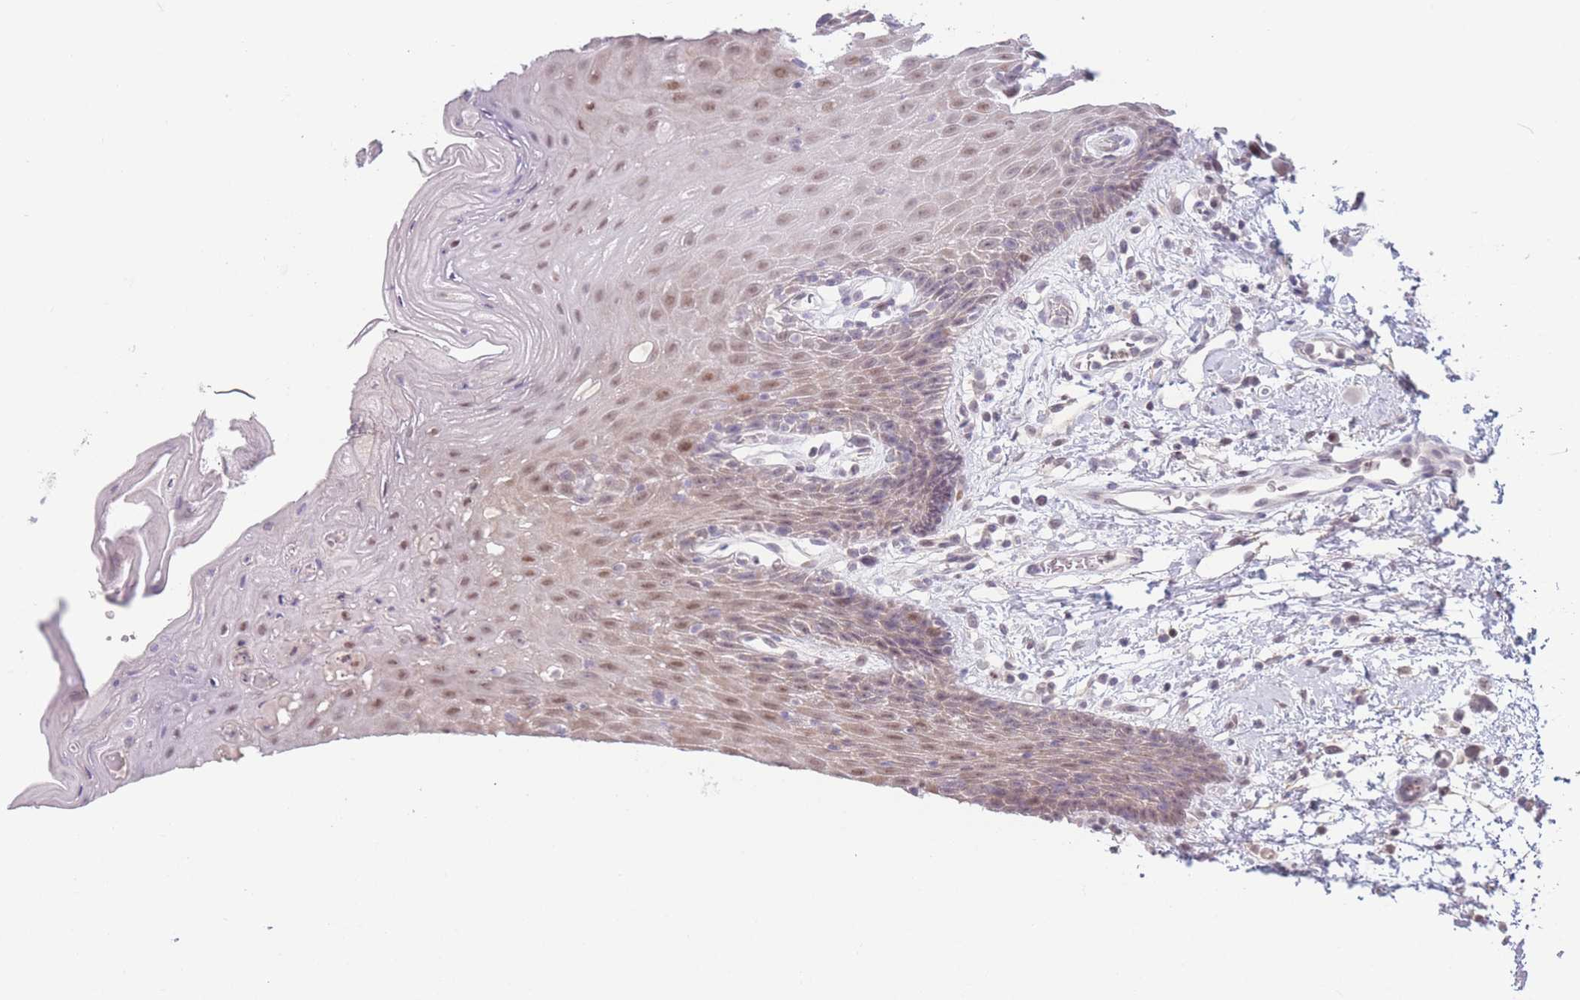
{"staining": {"intensity": "moderate", "quantity": "25%-75%", "location": "nuclear"}, "tissue": "oral mucosa", "cell_type": "Squamous epithelial cells", "image_type": "normal", "snomed": [{"axis": "morphology", "description": "Normal tissue, NOS"}, {"axis": "topography", "description": "Oral tissue"}, {"axis": "topography", "description": "Tounge, NOS"}], "caption": "Approximately 25%-75% of squamous epithelial cells in normal human oral mucosa demonstrate moderate nuclear protein positivity as visualized by brown immunohistochemical staining.", "gene": "ENSG00000267179", "patient": {"sex": "female", "age": 59}}